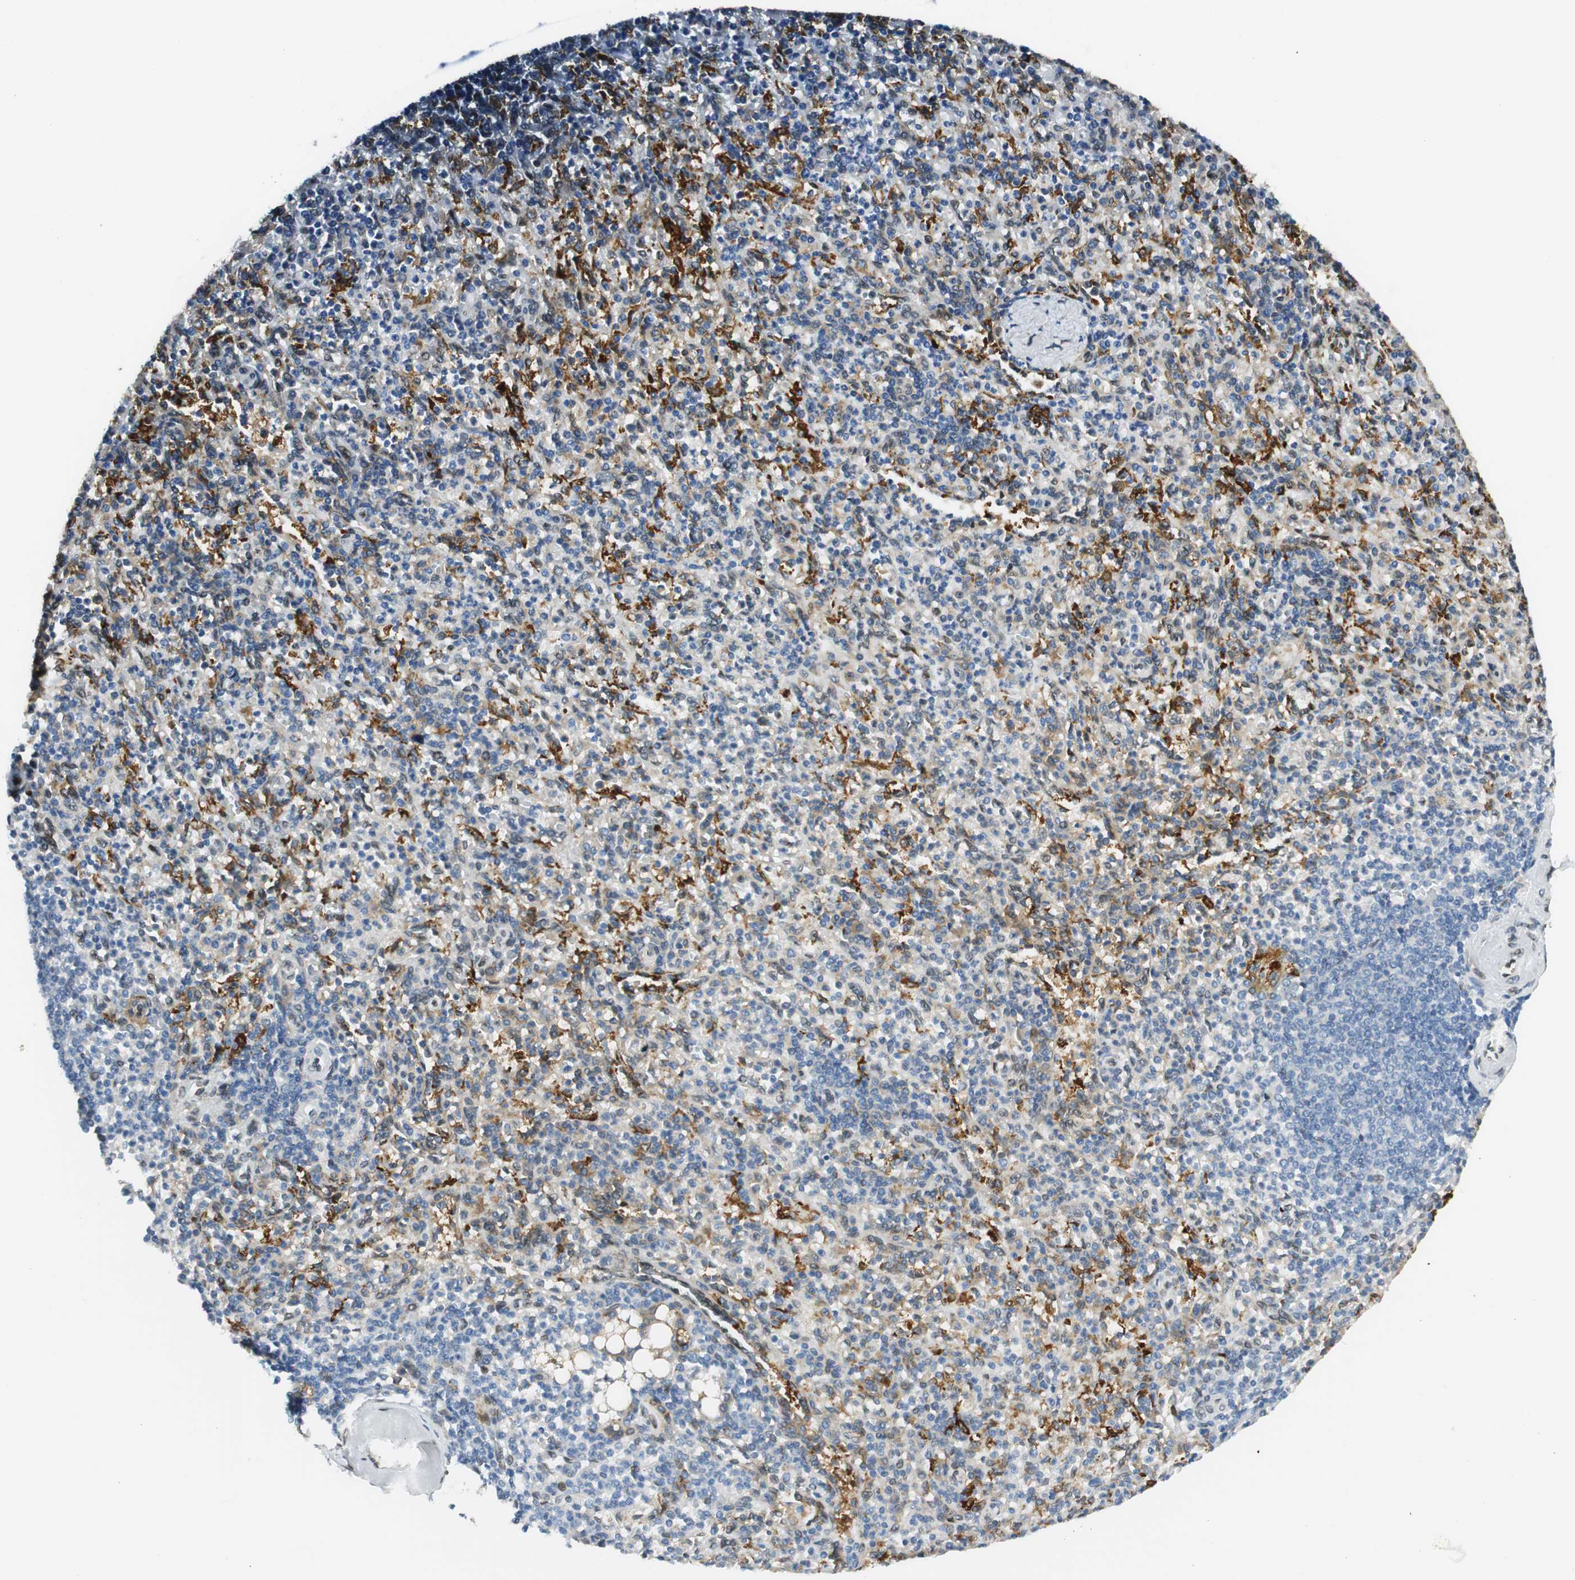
{"staining": {"intensity": "strong", "quantity": "<25%", "location": "cytoplasmic/membranous"}, "tissue": "spleen", "cell_type": "Cells in red pulp", "image_type": "normal", "snomed": [{"axis": "morphology", "description": "Normal tissue, NOS"}, {"axis": "topography", "description": "Spleen"}], "caption": "Protein positivity by immunohistochemistry demonstrates strong cytoplasmic/membranous positivity in about <25% of cells in red pulp in benign spleen.", "gene": "TMEM260", "patient": {"sex": "female", "age": 74}}